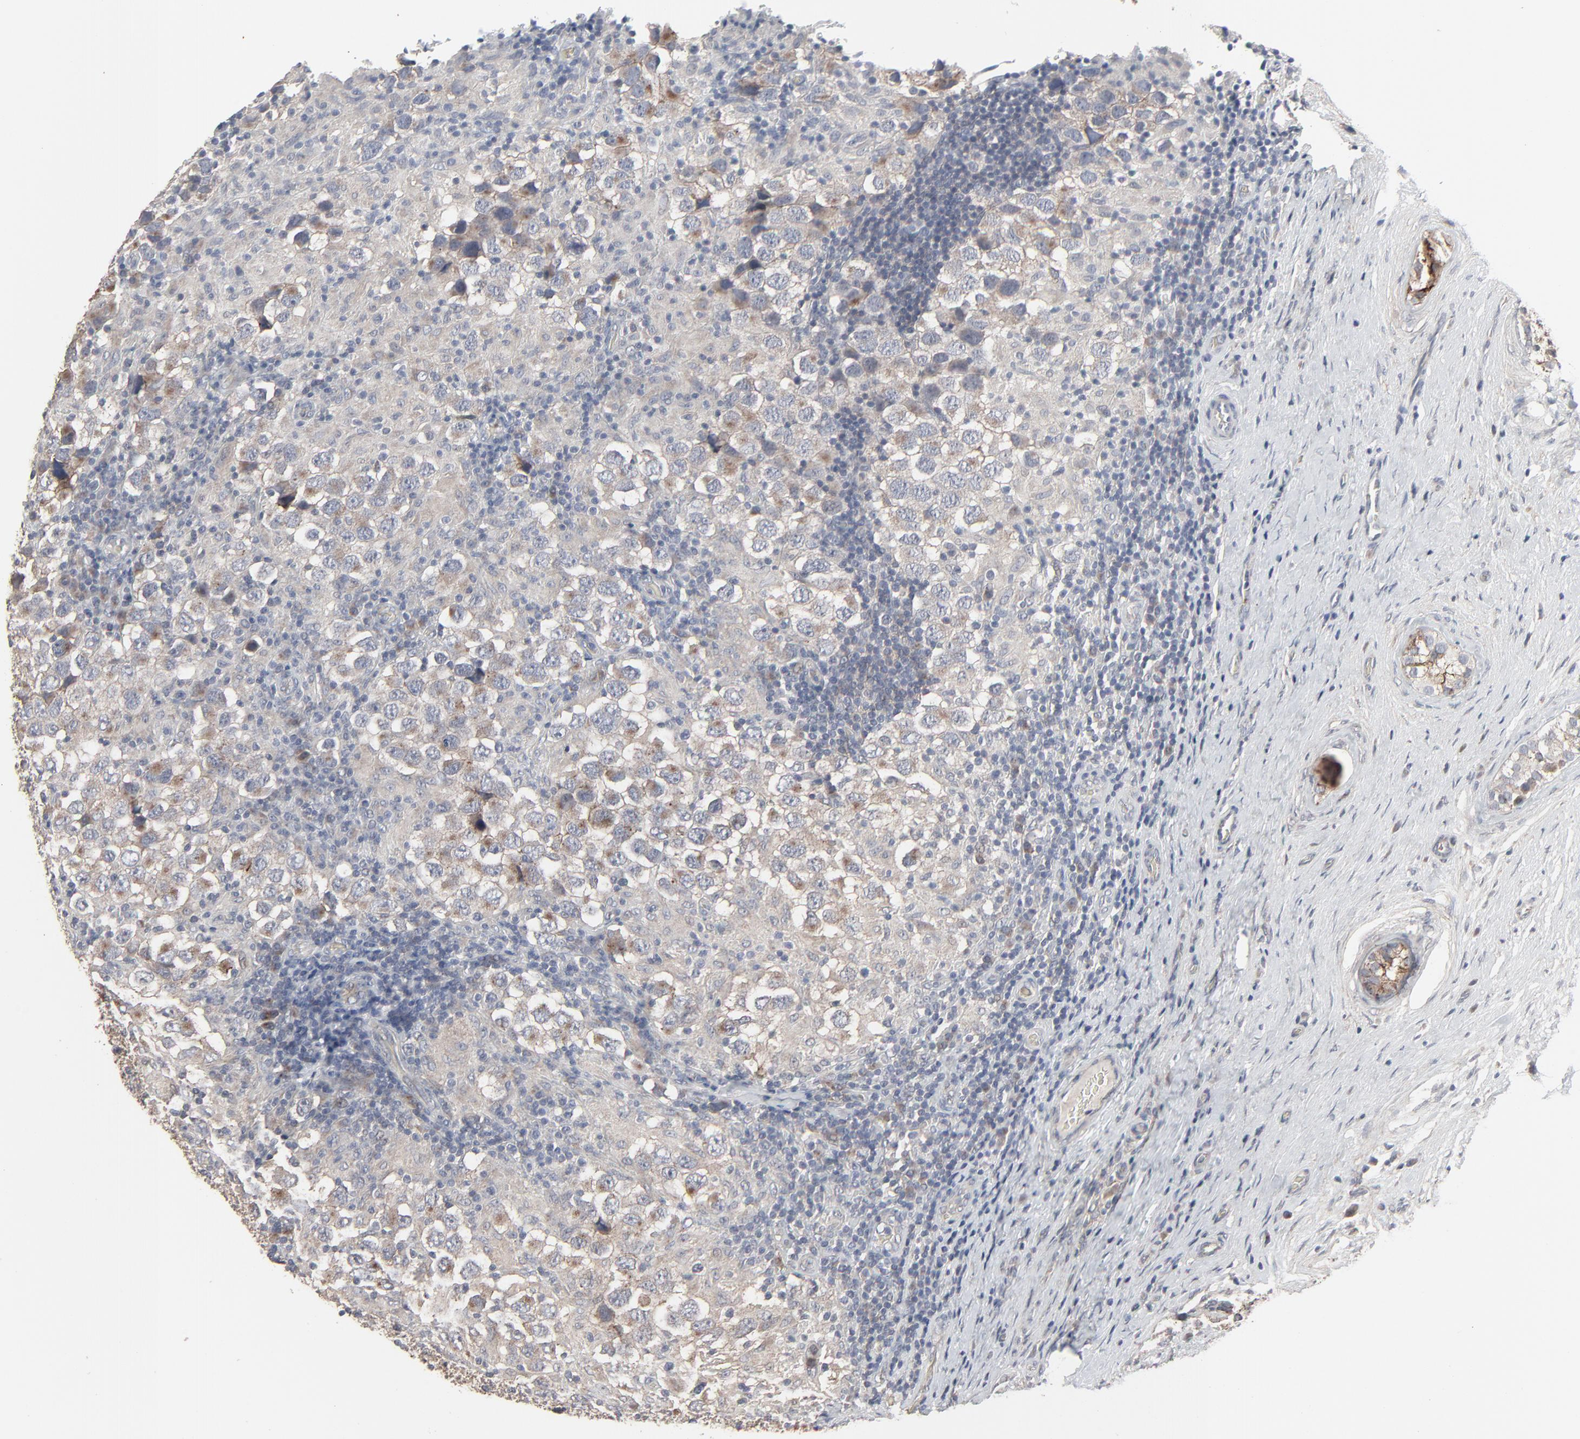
{"staining": {"intensity": "weak", "quantity": ">75%", "location": "cytoplasmic/membranous"}, "tissue": "testis cancer", "cell_type": "Tumor cells", "image_type": "cancer", "snomed": [{"axis": "morphology", "description": "Carcinoma, Embryonal, NOS"}, {"axis": "topography", "description": "Testis"}], "caption": "The histopathology image displays immunohistochemical staining of testis embryonal carcinoma. There is weak cytoplasmic/membranous staining is present in approximately >75% of tumor cells.", "gene": "JAM3", "patient": {"sex": "male", "age": 21}}